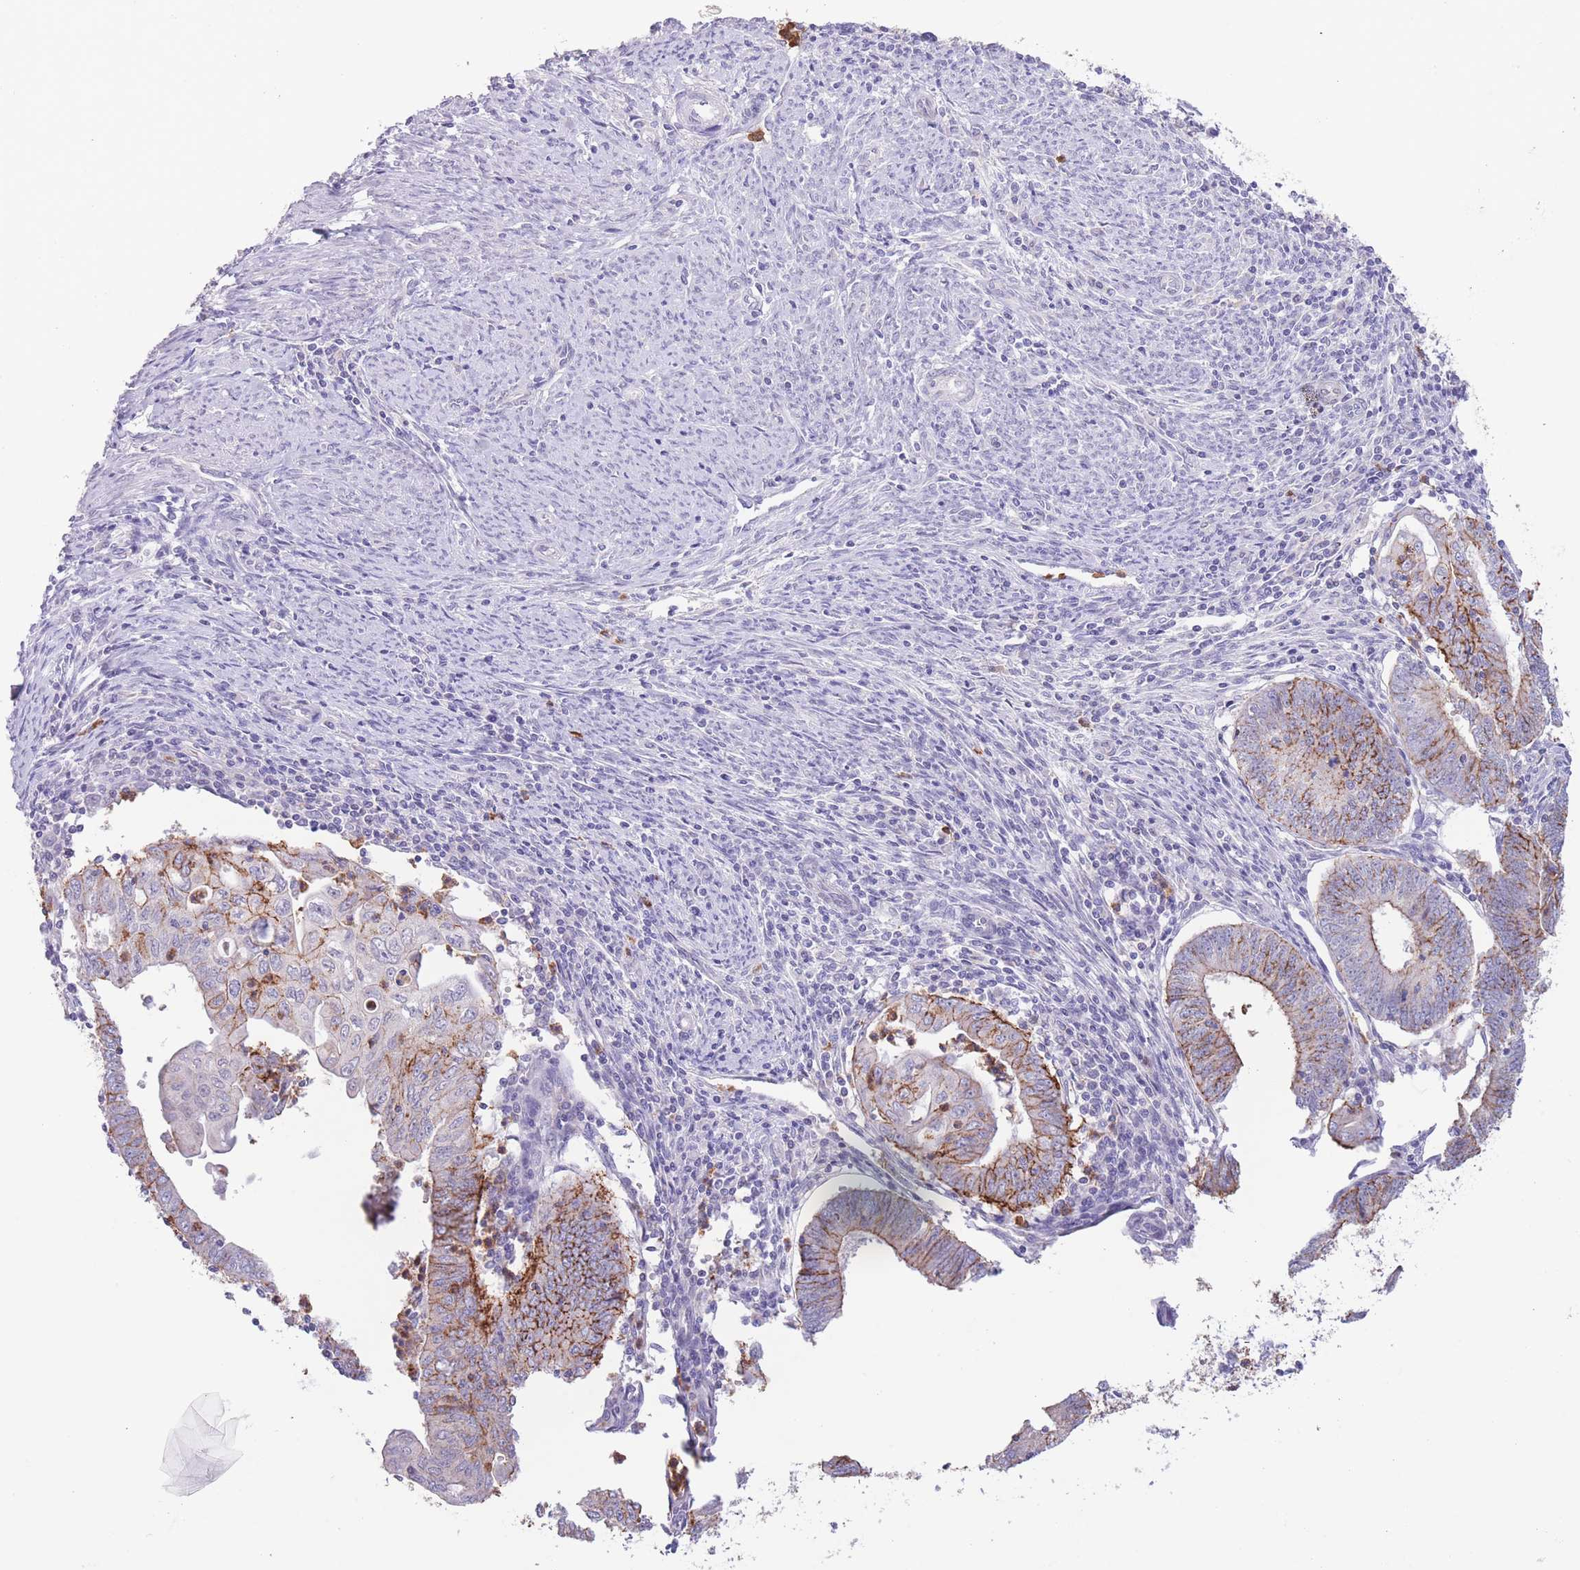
{"staining": {"intensity": "moderate", "quantity": "25%-75%", "location": "cytoplasmic/membranous"}, "tissue": "endometrial cancer", "cell_type": "Tumor cells", "image_type": "cancer", "snomed": [{"axis": "morphology", "description": "Adenocarcinoma, NOS"}, {"axis": "topography", "description": "Endometrium"}], "caption": "Immunohistochemical staining of human endometrial cancer (adenocarcinoma) exhibits medium levels of moderate cytoplasmic/membranous positivity in approximately 25%-75% of tumor cells.", "gene": "LCLAT1", "patient": {"sex": "female", "age": 60}}